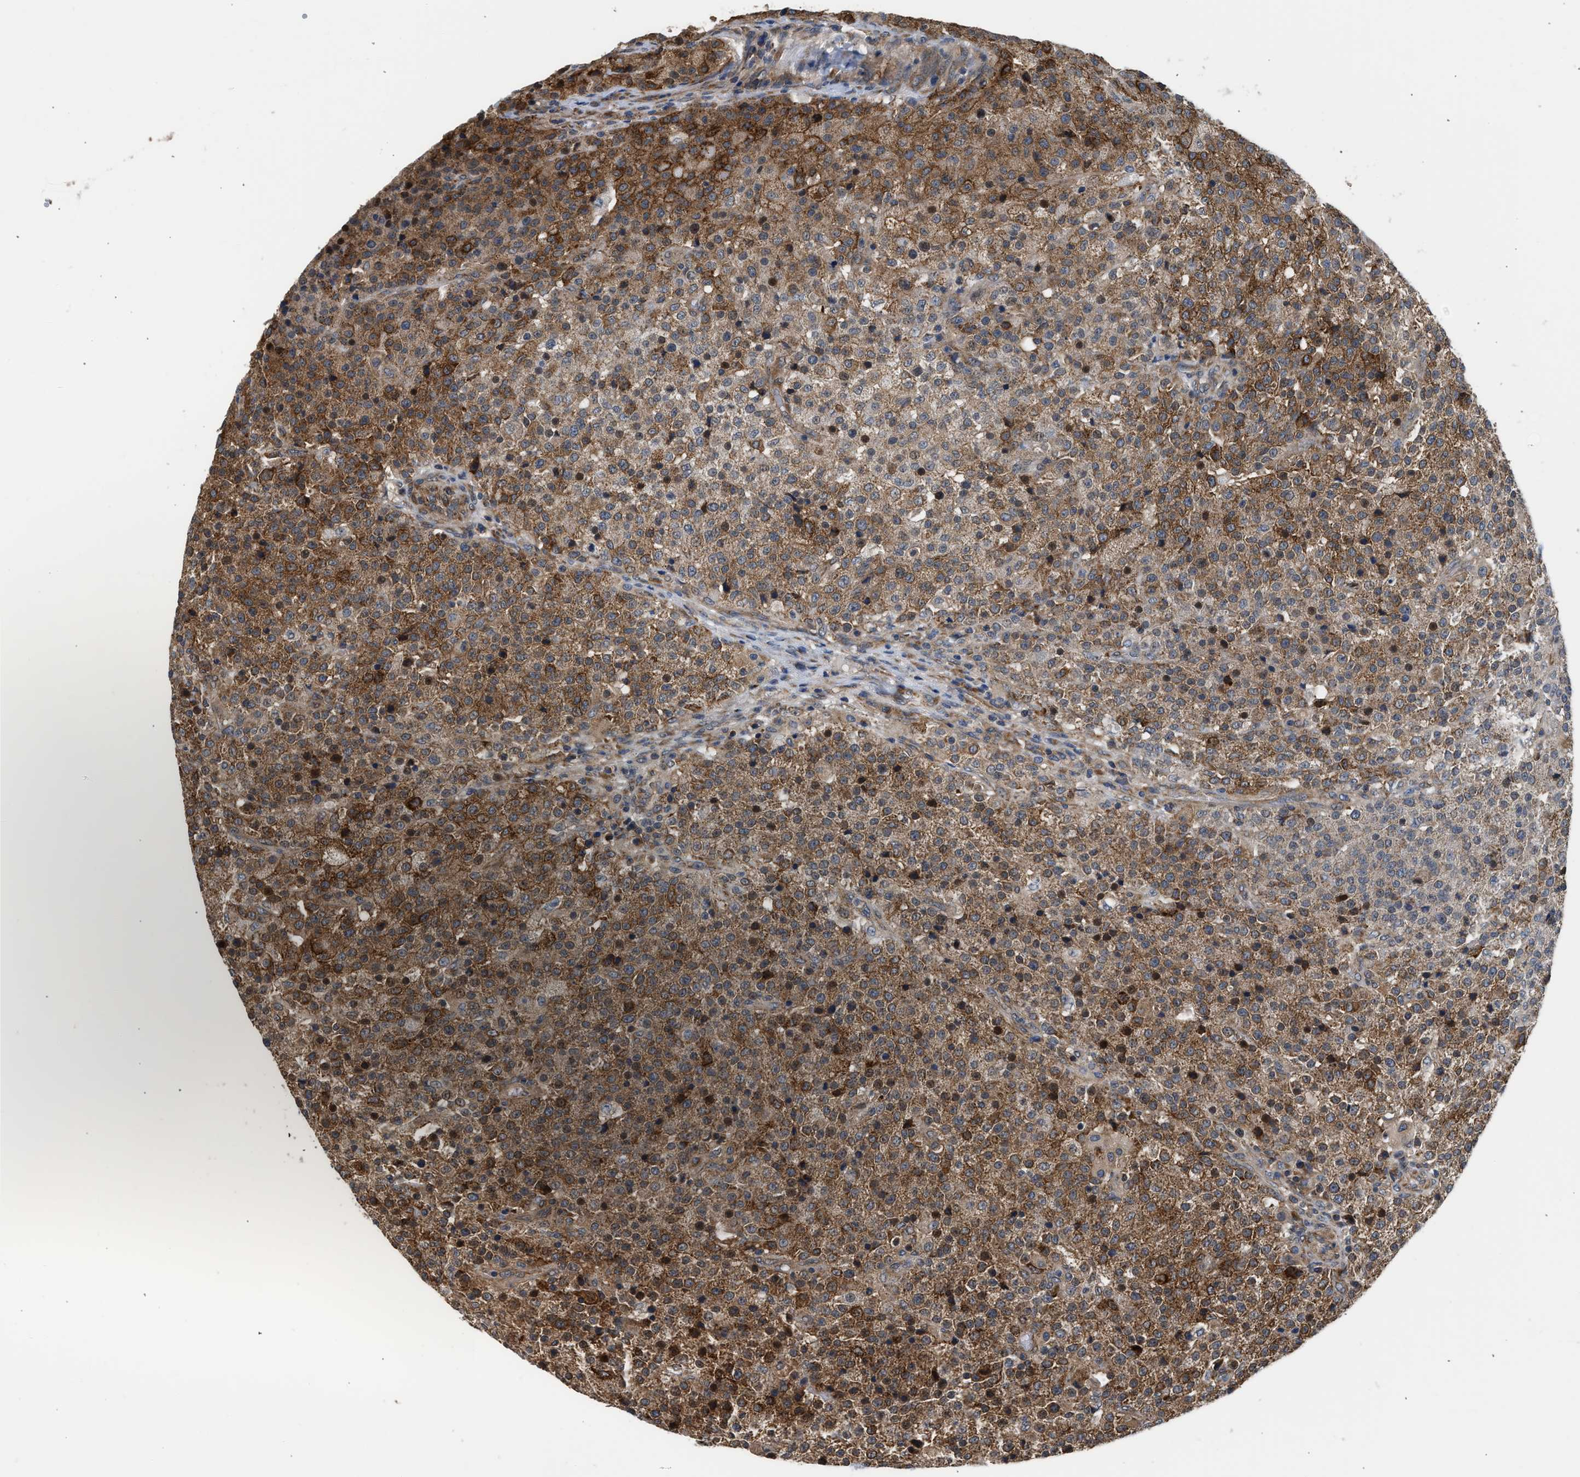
{"staining": {"intensity": "moderate", "quantity": ">75%", "location": "cytoplasmic/membranous"}, "tissue": "testis cancer", "cell_type": "Tumor cells", "image_type": "cancer", "snomed": [{"axis": "morphology", "description": "Seminoma, NOS"}, {"axis": "topography", "description": "Testis"}], "caption": "DAB immunohistochemical staining of human seminoma (testis) displays moderate cytoplasmic/membranous protein staining in approximately >75% of tumor cells.", "gene": "POLG2", "patient": {"sex": "male", "age": 59}}